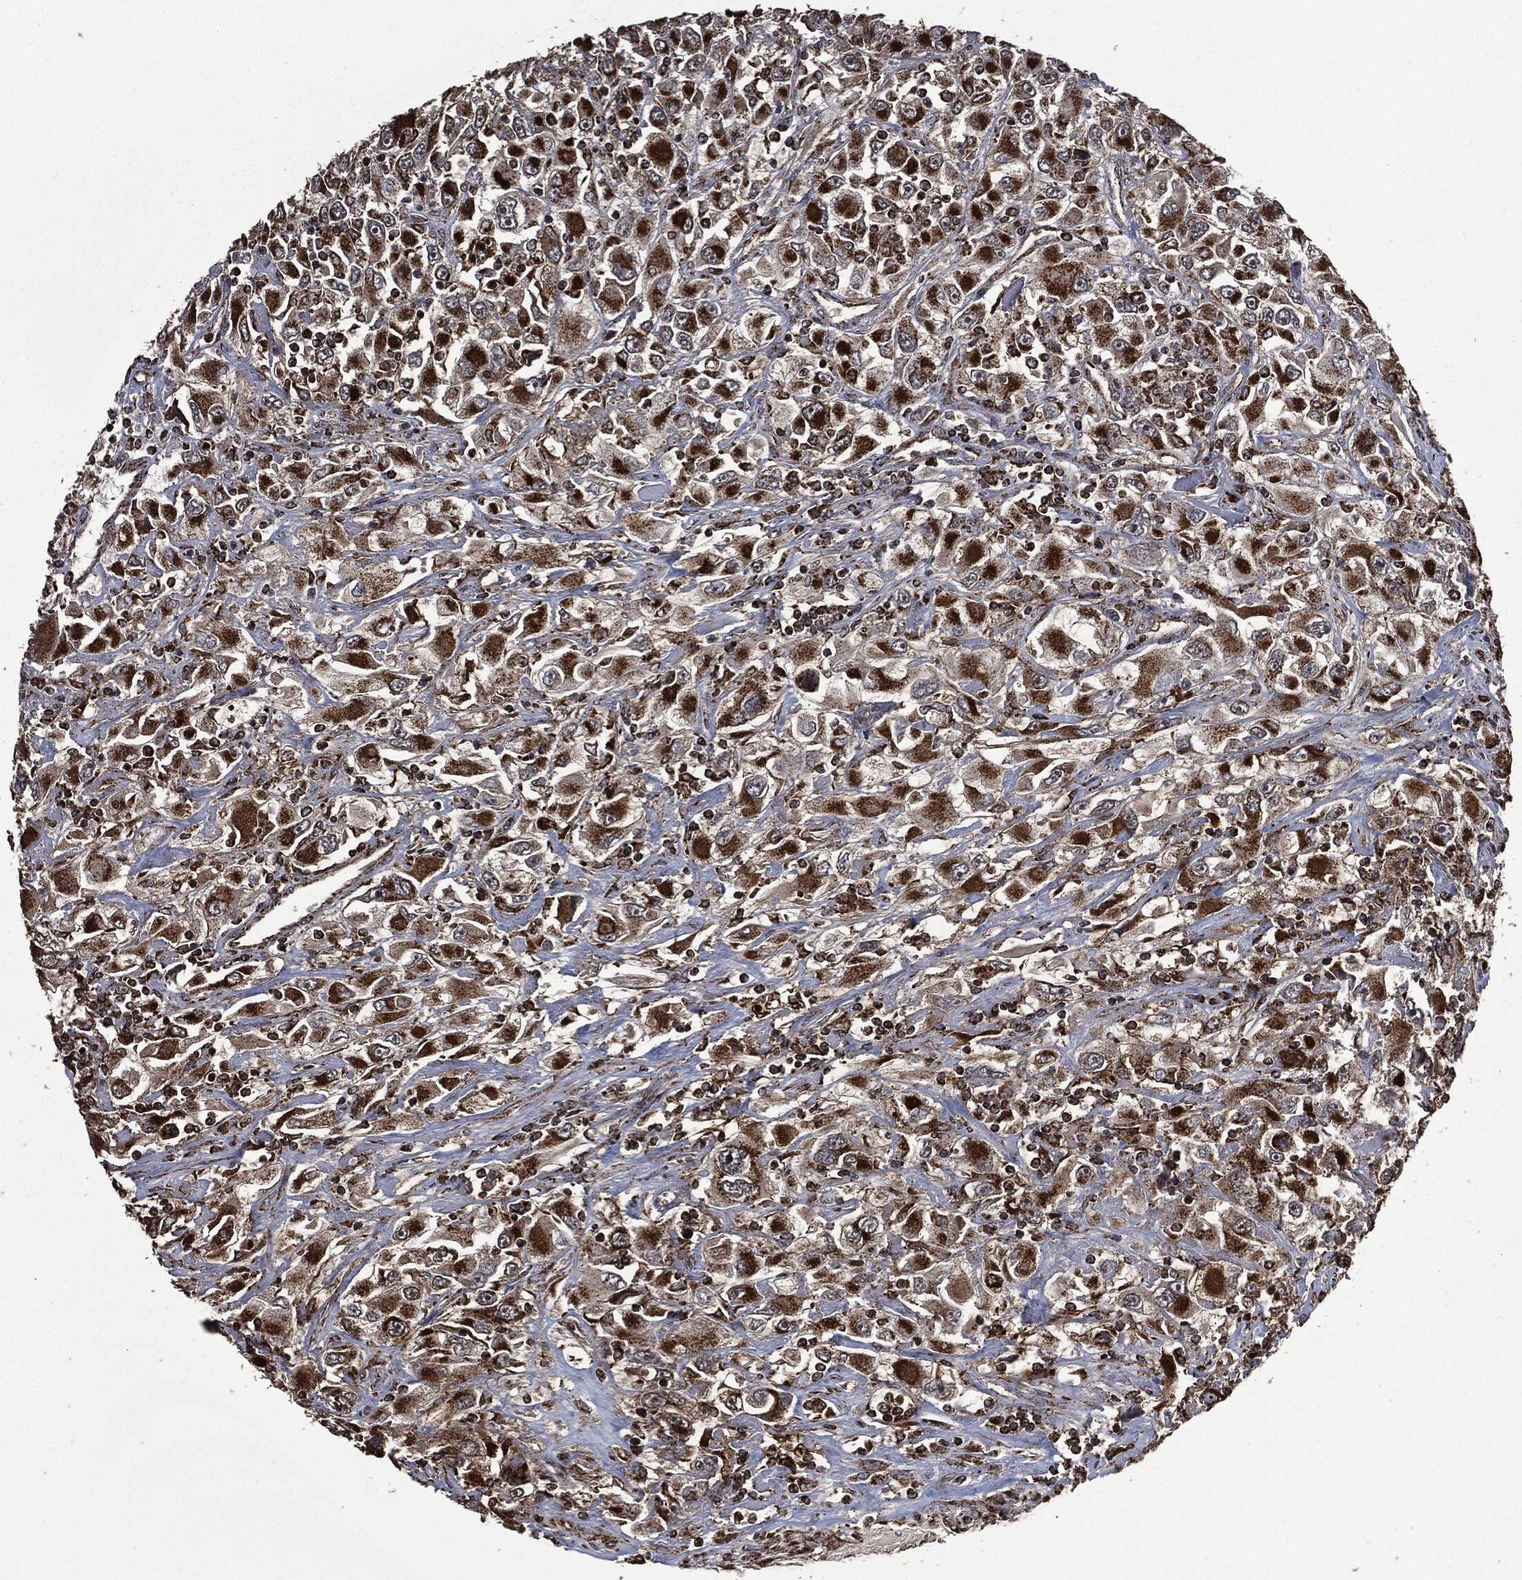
{"staining": {"intensity": "strong", "quantity": ">75%", "location": "cytoplasmic/membranous"}, "tissue": "renal cancer", "cell_type": "Tumor cells", "image_type": "cancer", "snomed": [{"axis": "morphology", "description": "Adenocarcinoma, NOS"}, {"axis": "topography", "description": "Kidney"}], "caption": "High-power microscopy captured an immunohistochemistry micrograph of renal cancer, revealing strong cytoplasmic/membranous staining in about >75% of tumor cells.", "gene": "LIG3", "patient": {"sex": "female", "age": 52}}